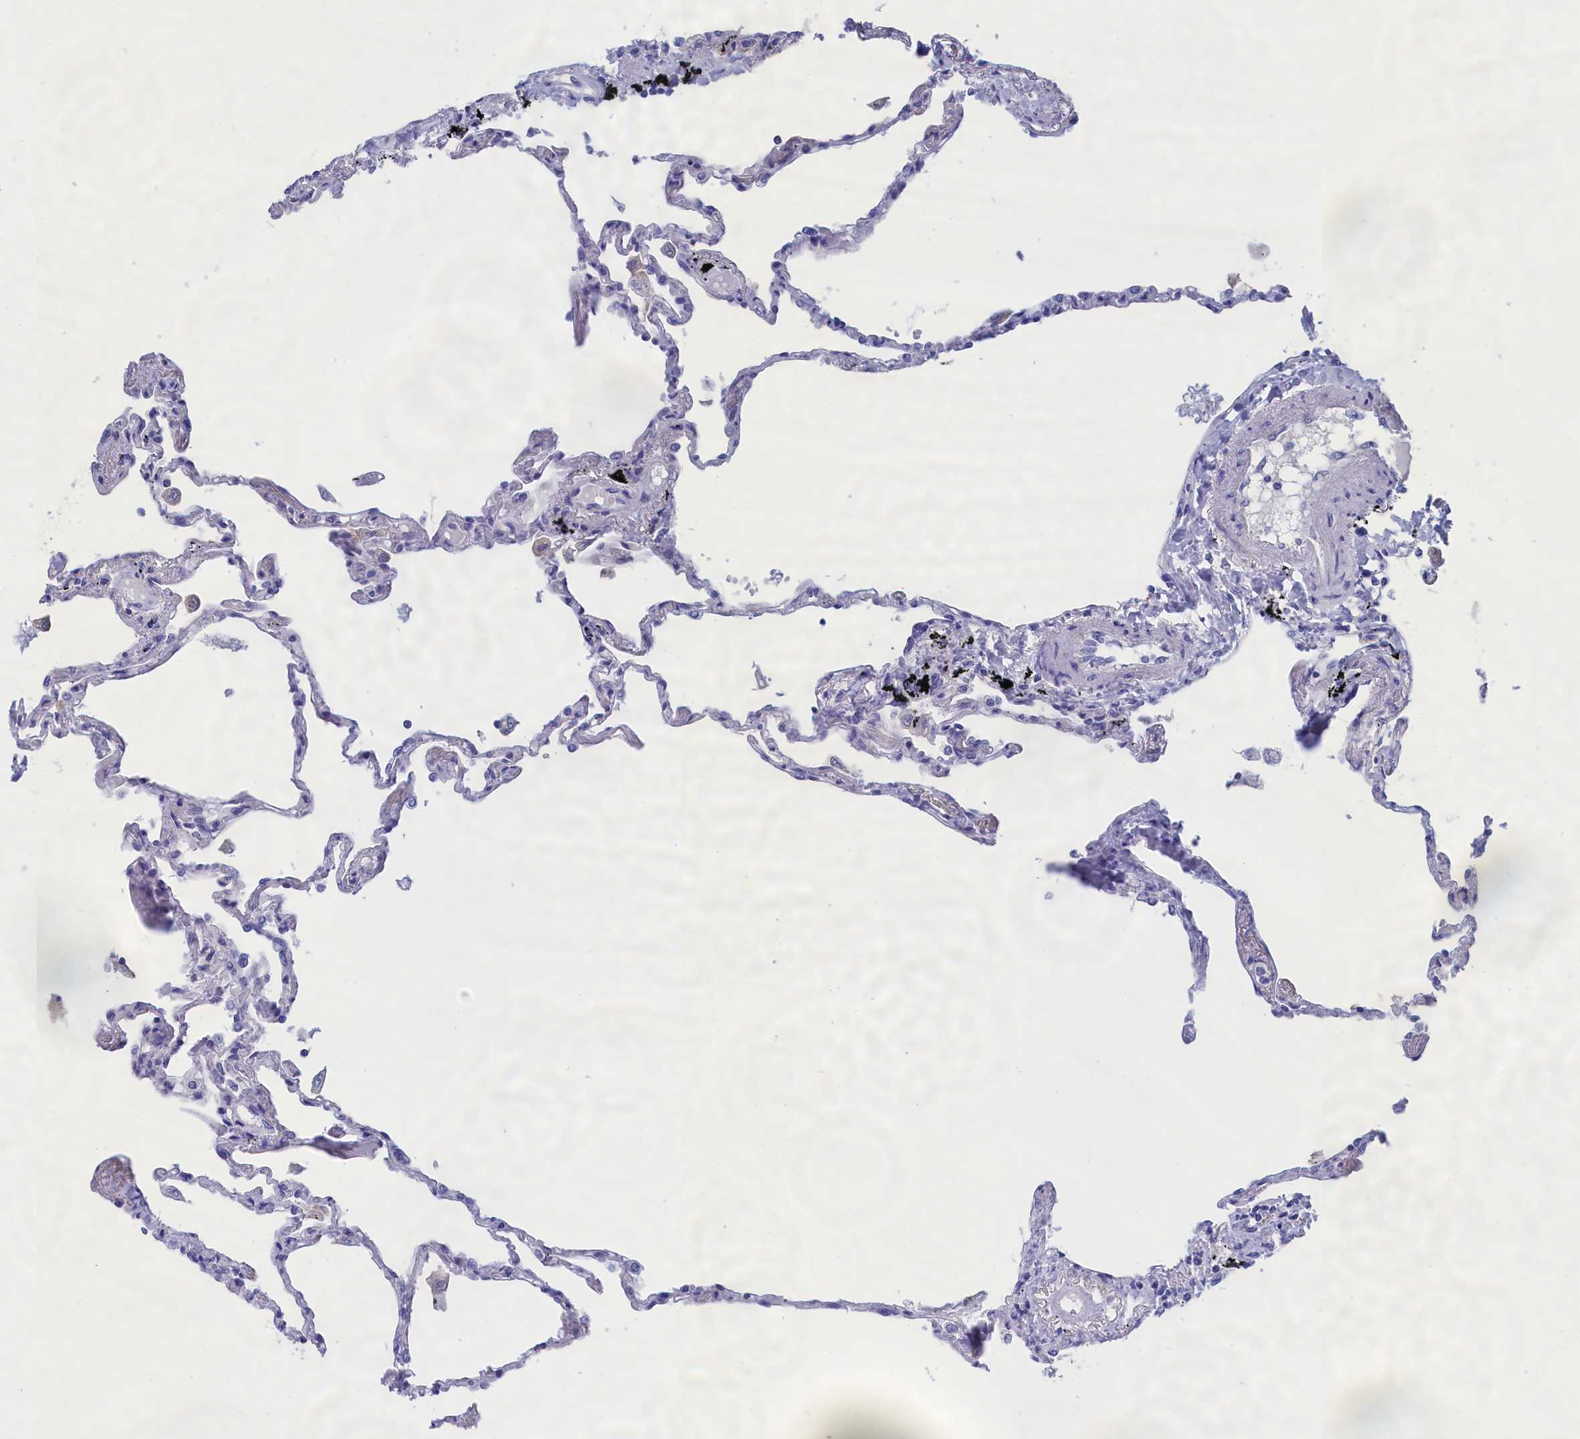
{"staining": {"intensity": "negative", "quantity": "none", "location": "none"}, "tissue": "lung", "cell_type": "Alveolar cells", "image_type": "normal", "snomed": [{"axis": "morphology", "description": "Normal tissue, NOS"}, {"axis": "topography", "description": "Lung"}], "caption": "Lung stained for a protein using immunohistochemistry demonstrates no positivity alveolar cells.", "gene": "VPS35L", "patient": {"sex": "female", "age": 67}}